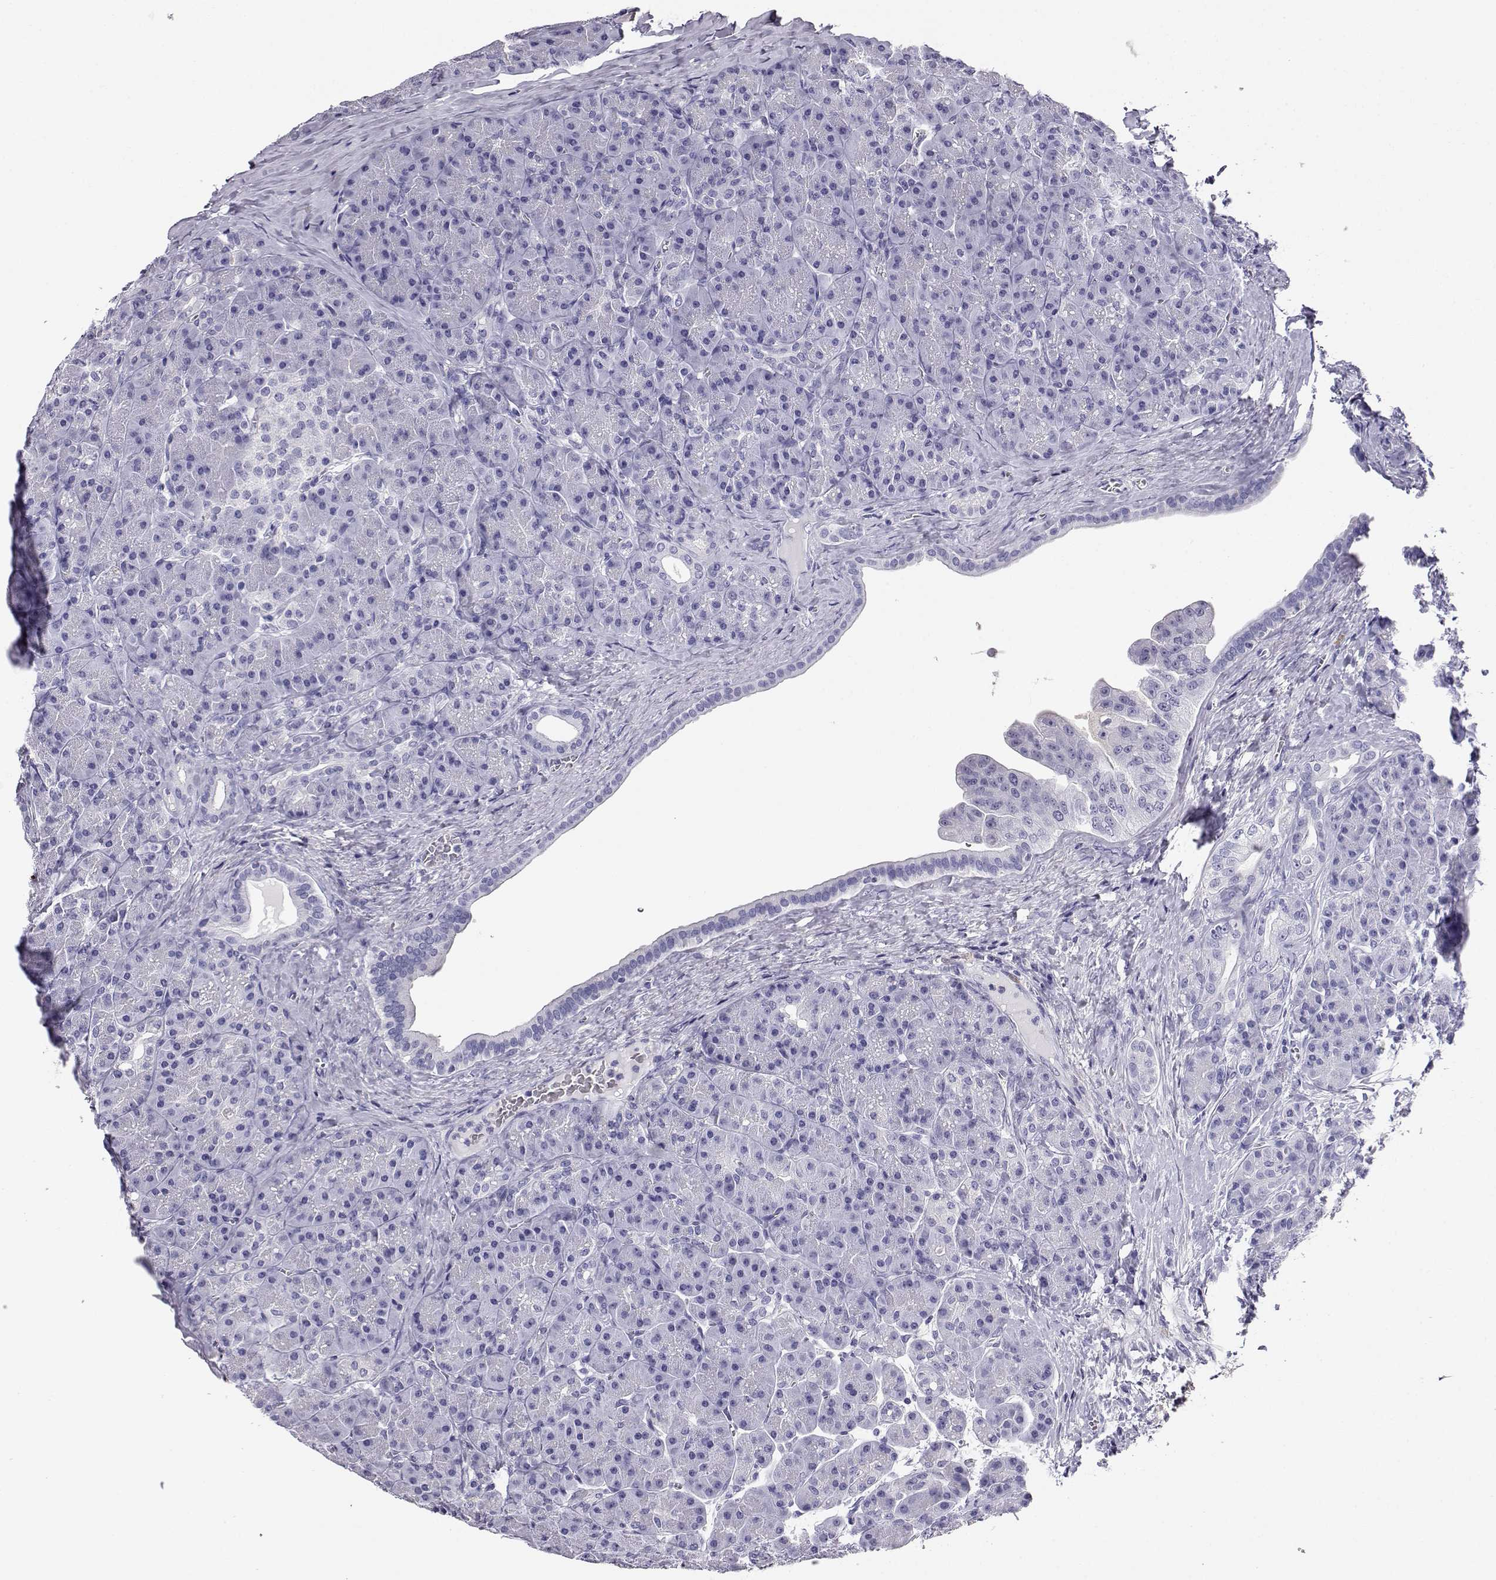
{"staining": {"intensity": "negative", "quantity": "none", "location": "none"}, "tissue": "pancreas", "cell_type": "Exocrine glandular cells", "image_type": "normal", "snomed": [{"axis": "morphology", "description": "Normal tissue, NOS"}, {"axis": "topography", "description": "Pancreas"}], "caption": "This is an immunohistochemistry (IHC) histopathology image of unremarkable human pancreas. There is no staining in exocrine glandular cells.", "gene": "AKR1B1", "patient": {"sex": "male", "age": 57}}